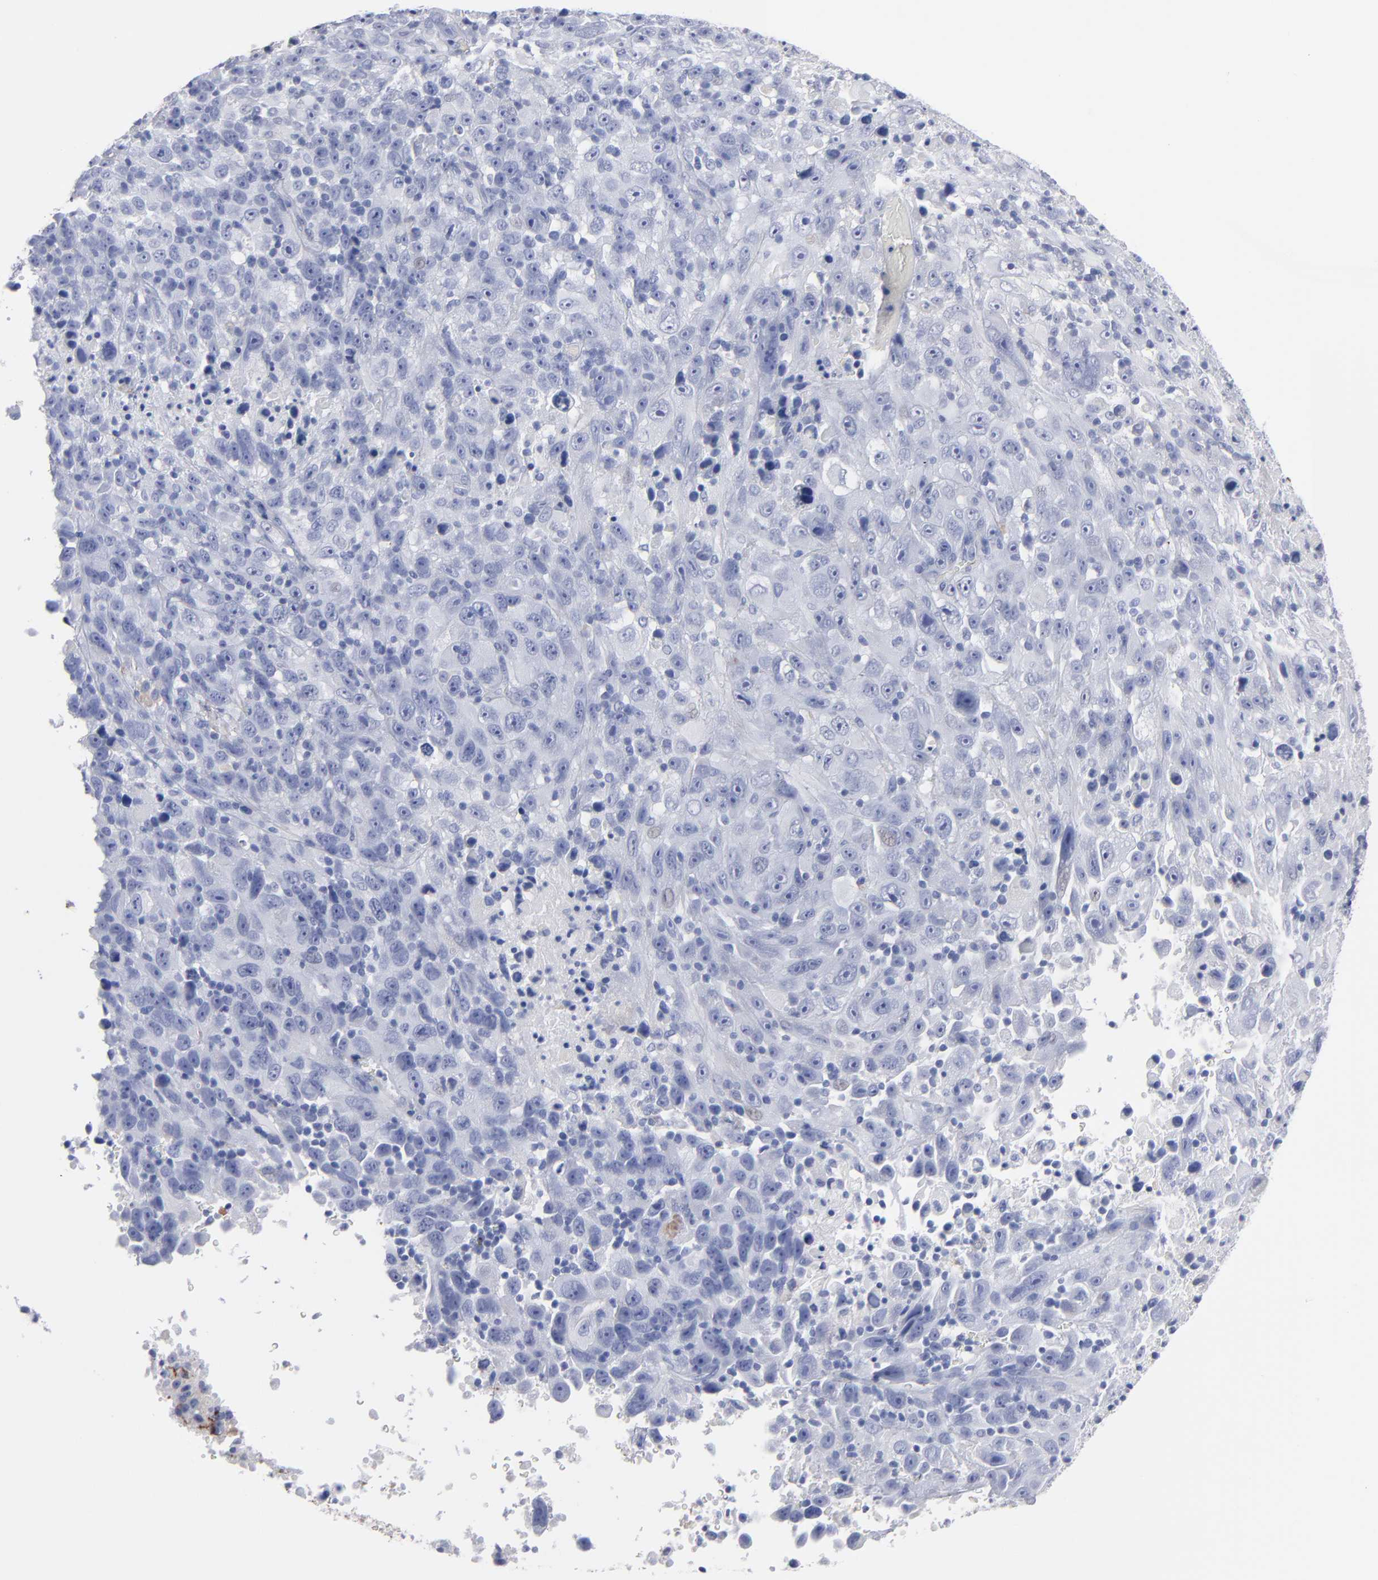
{"staining": {"intensity": "negative", "quantity": "none", "location": "none"}, "tissue": "melanoma", "cell_type": "Tumor cells", "image_type": "cancer", "snomed": [{"axis": "morphology", "description": "Malignant melanoma, Metastatic site"}, {"axis": "topography", "description": "Cerebral cortex"}], "caption": "An IHC micrograph of malignant melanoma (metastatic site) is shown. There is no staining in tumor cells of malignant melanoma (metastatic site).", "gene": "EMILIN1", "patient": {"sex": "female", "age": 52}}